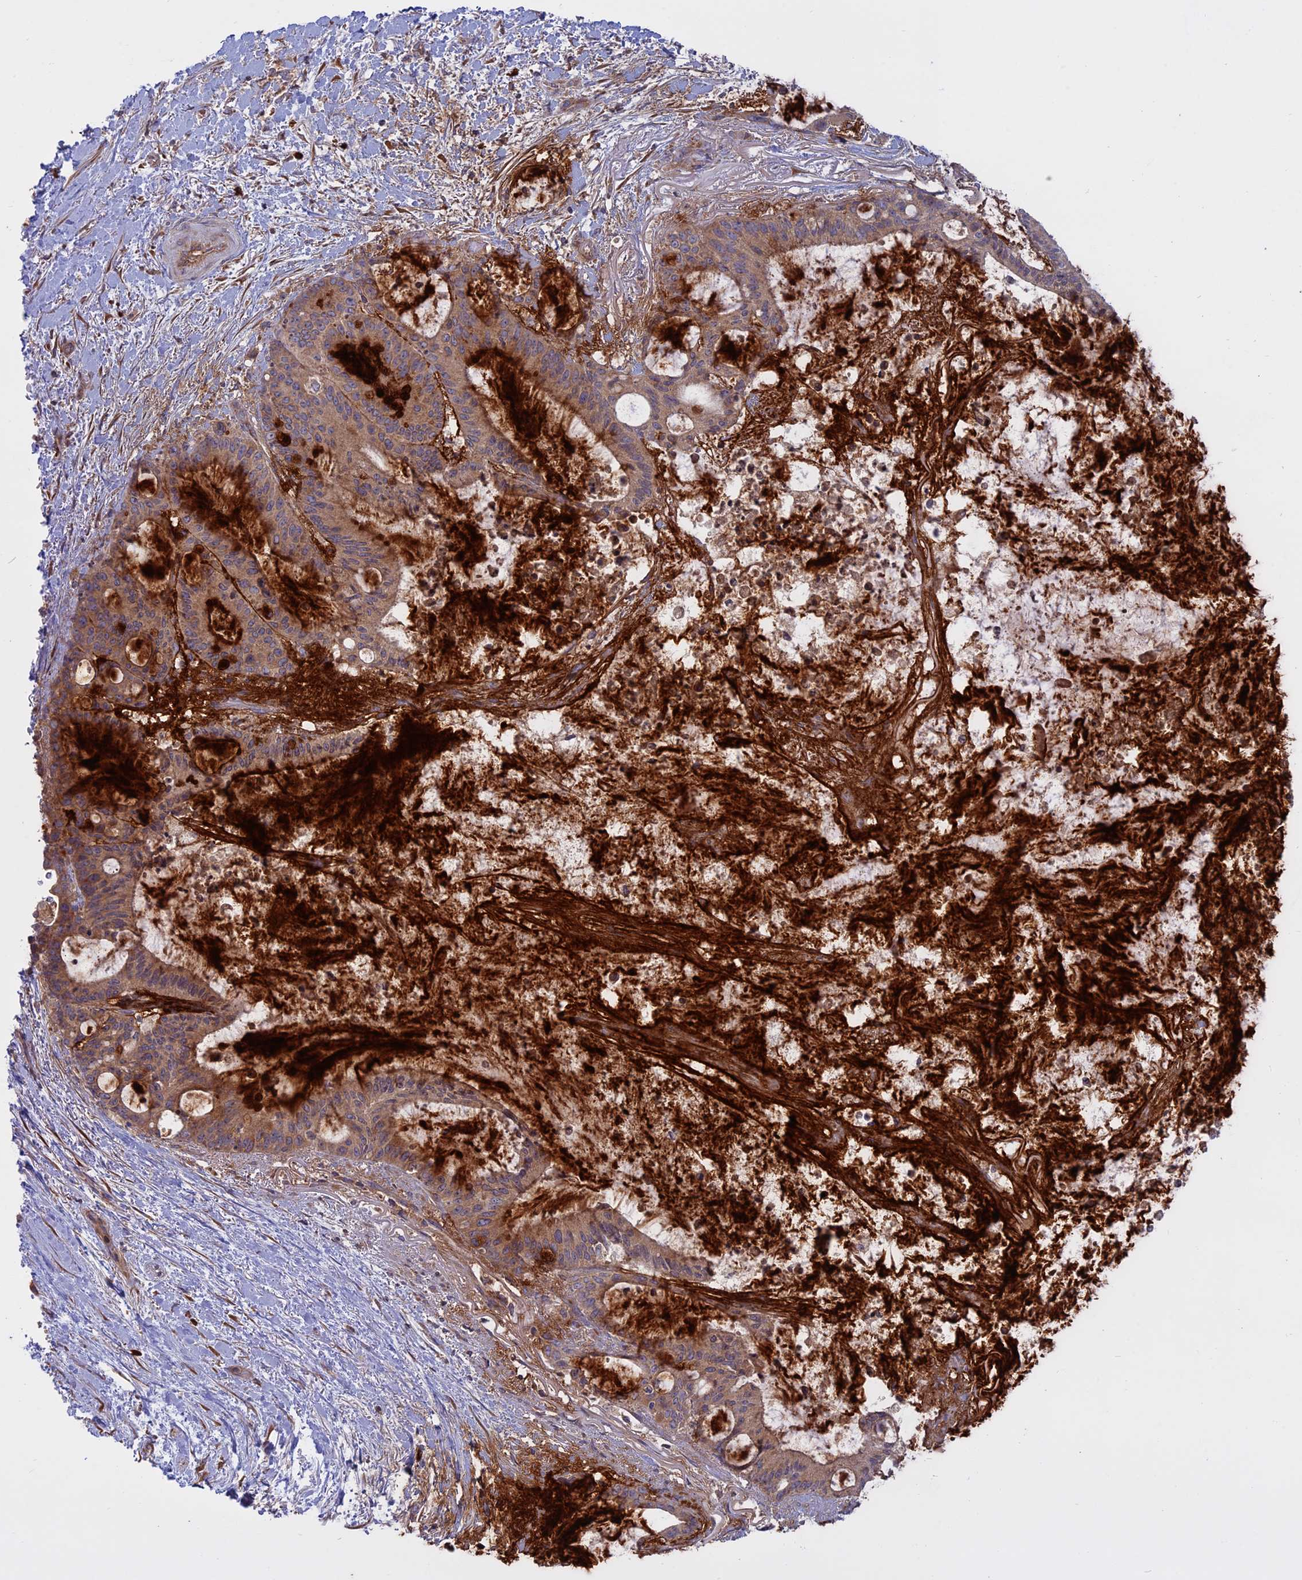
{"staining": {"intensity": "moderate", "quantity": ">75%", "location": "cytoplasmic/membranous"}, "tissue": "liver cancer", "cell_type": "Tumor cells", "image_type": "cancer", "snomed": [{"axis": "morphology", "description": "Normal tissue, NOS"}, {"axis": "morphology", "description": "Cholangiocarcinoma"}, {"axis": "topography", "description": "Liver"}, {"axis": "topography", "description": "Peripheral nerve tissue"}], "caption": "Brown immunohistochemical staining in human liver cholangiocarcinoma exhibits moderate cytoplasmic/membranous positivity in approximately >75% of tumor cells.", "gene": "TMEM208", "patient": {"sex": "female", "age": 73}}